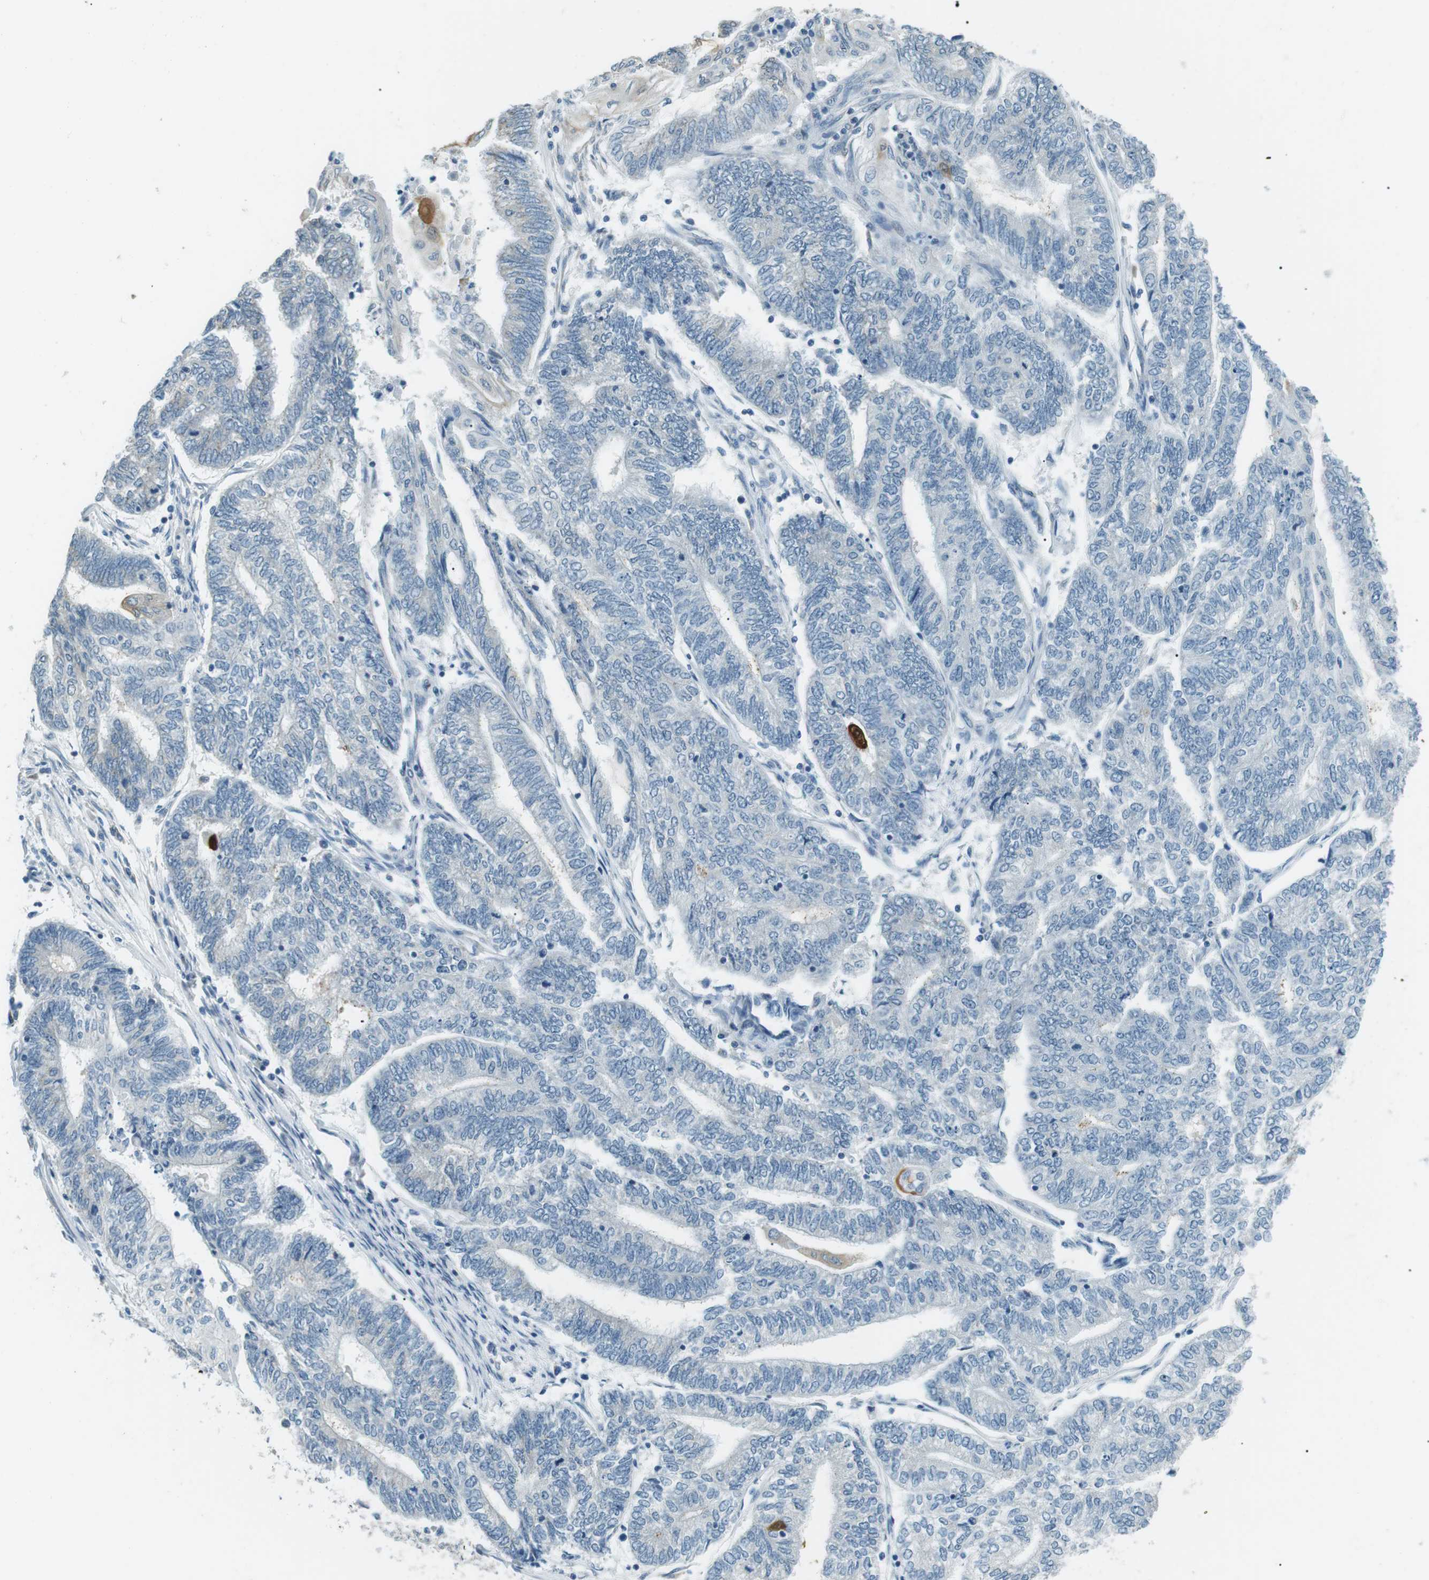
{"staining": {"intensity": "negative", "quantity": "none", "location": "none"}, "tissue": "endometrial cancer", "cell_type": "Tumor cells", "image_type": "cancer", "snomed": [{"axis": "morphology", "description": "Adenocarcinoma, NOS"}, {"axis": "topography", "description": "Uterus"}, {"axis": "topography", "description": "Endometrium"}], "caption": "Immunohistochemistry micrograph of neoplastic tissue: adenocarcinoma (endometrial) stained with DAB shows no significant protein staining in tumor cells. (DAB immunohistochemistry visualized using brightfield microscopy, high magnification).", "gene": "SERPINB2", "patient": {"sex": "female", "age": 70}}